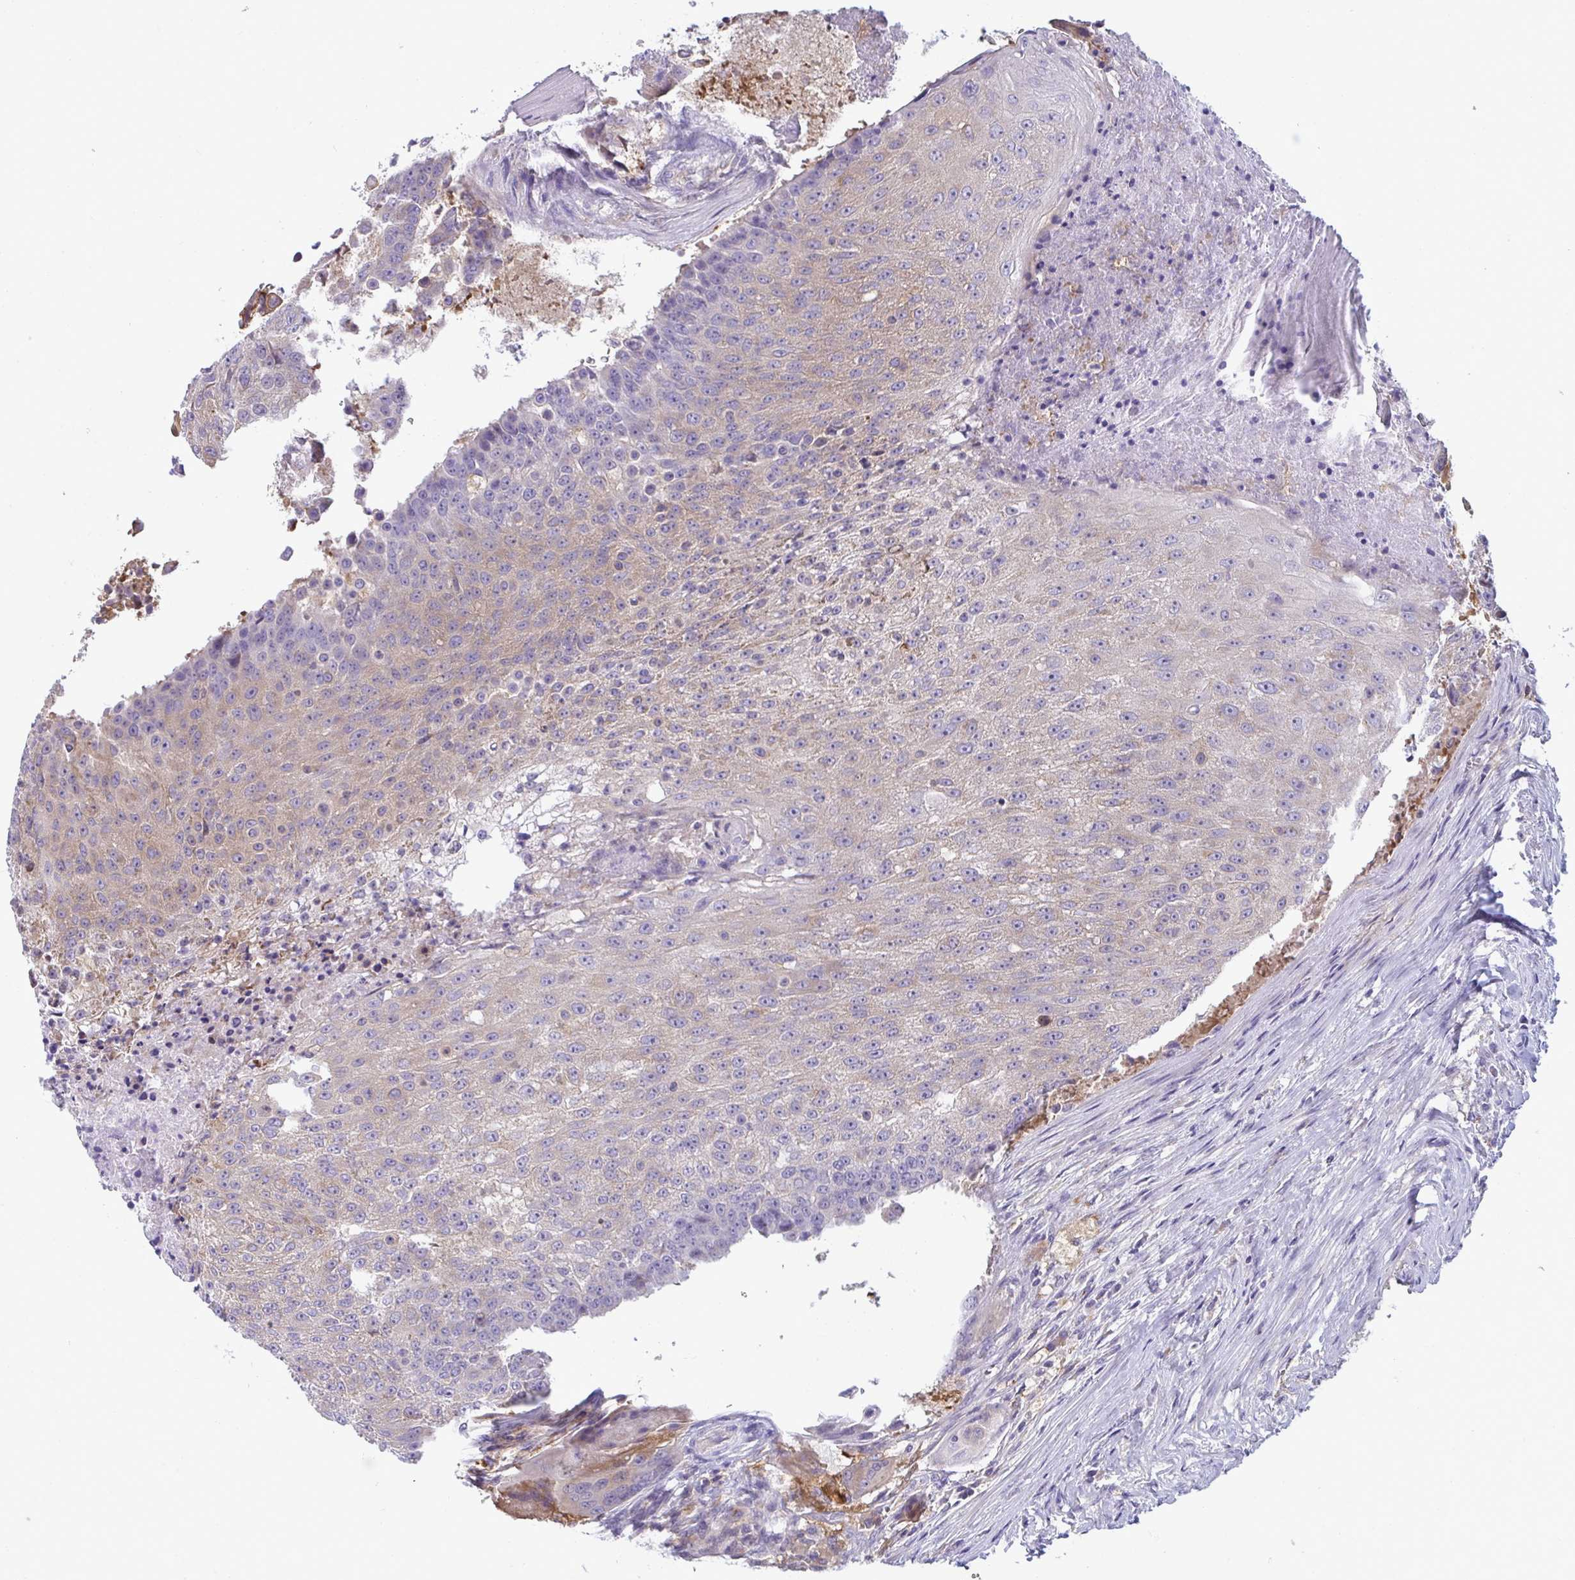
{"staining": {"intensity": "weak", "quantity": "25%-75%", "location": "cytoplasmic/membranous"}, "tissue": "urothelial cancer", "cell_type": "Tumor cells", "image_type": "cancer", "snomed": [{"axis": "morphology", "description": "Urothelial carcinoma, High grade"}, {"axis": "topography", "description": "Urinary bladder"}], "caption": "High-magnification brightfield microscopy of urothelial cancer stained with DAB (3,3'-diaminobenzidine) (brown) and counterstained with hematoxylin (blue). tumor cells exhibit weak cytoplasmic/membranous positivity is seen in about25%-75% of cells.", "gene": "SLC30A6", "patient": {"sex": "female", "age": 63}}